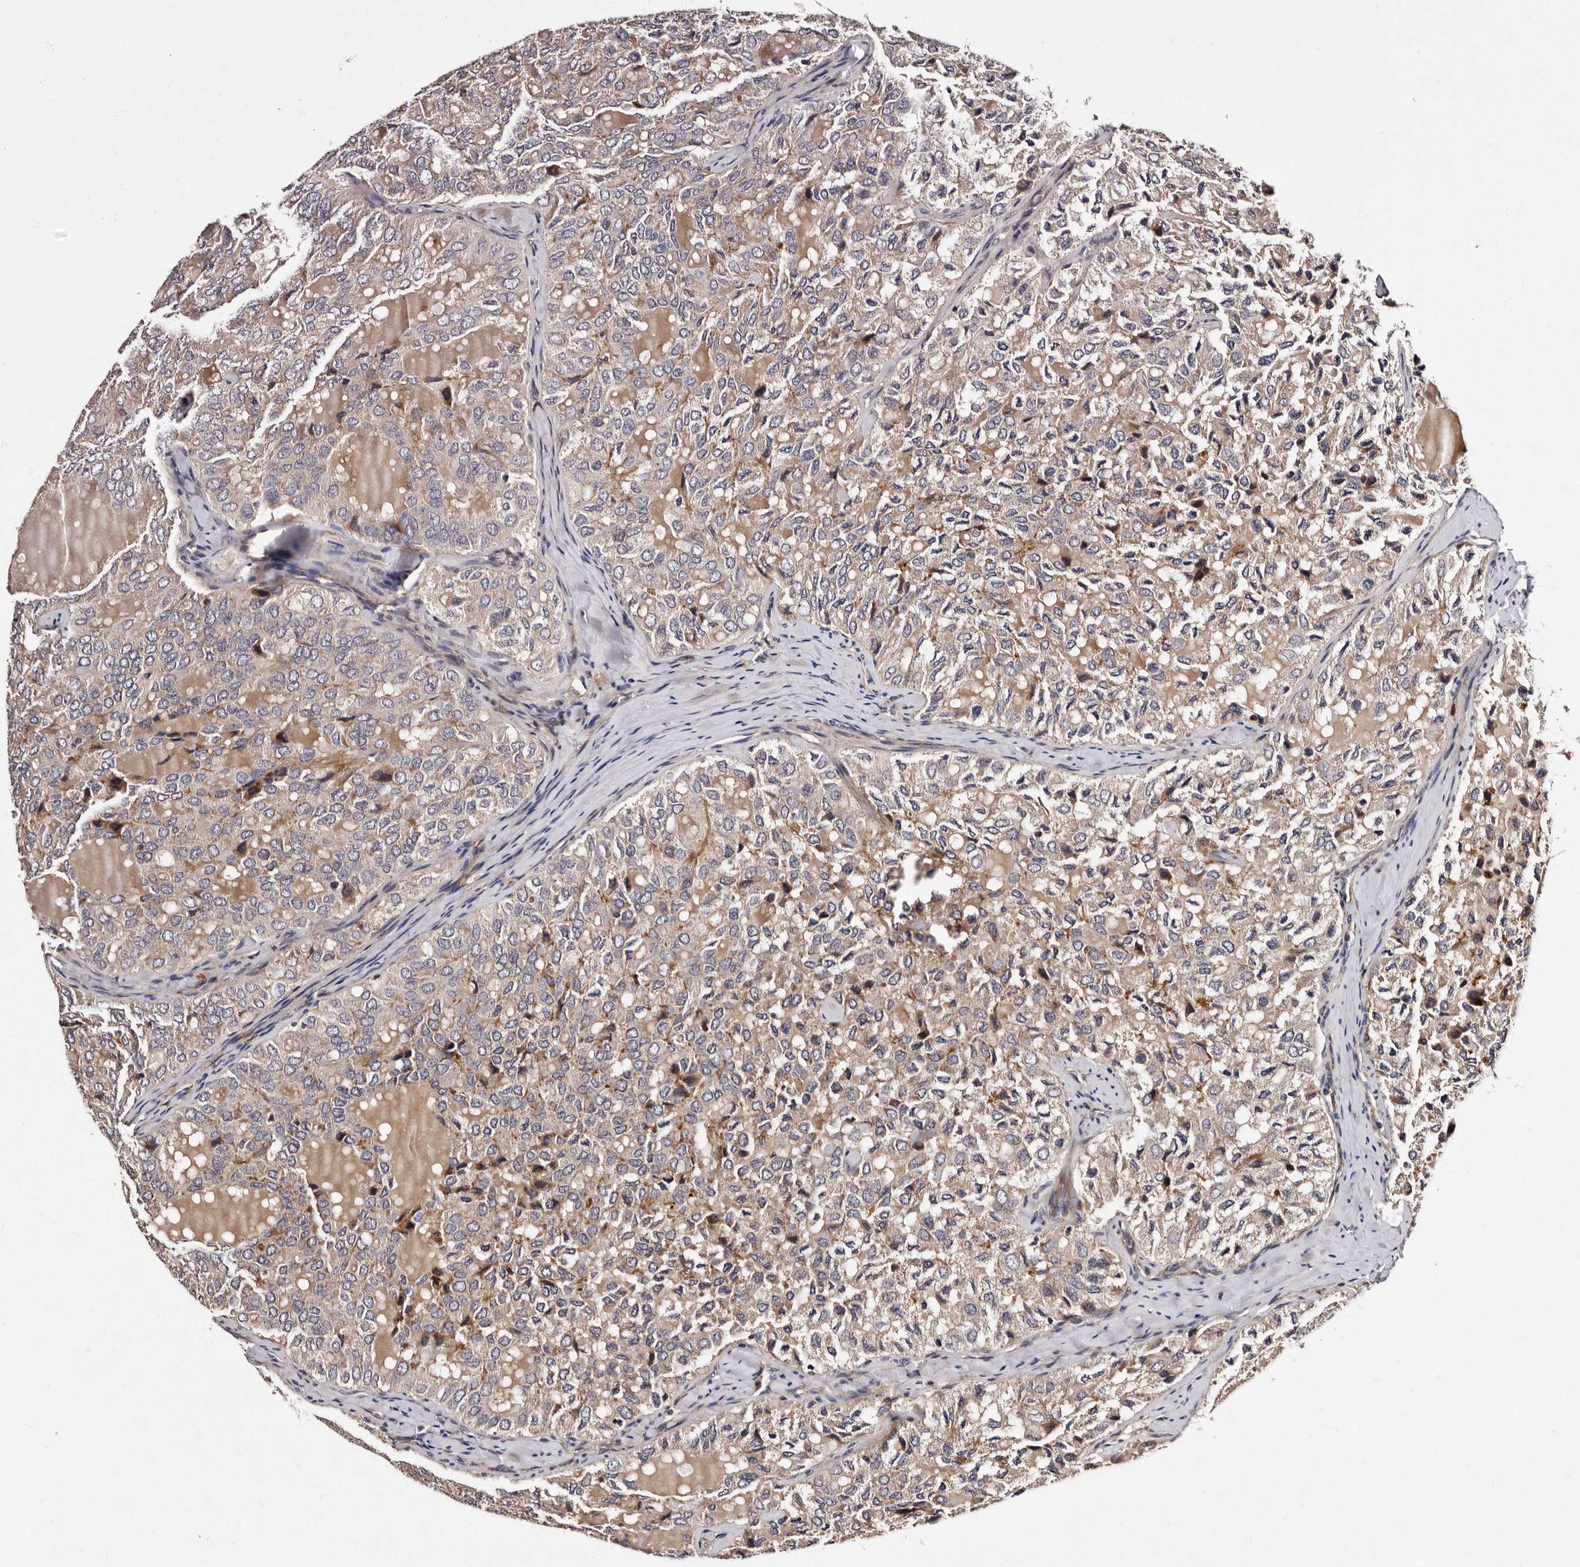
{"staining": {"intensity": "weak", "quantity": "25%-75%", "location": "cytoplasmic/membranous"}, "tissue": "thyroid cancer", "cell_type": "Tumor cells", "image_type": "cancer", "snomed": [{"axis": "morphology", "description": "Follicular adenoma carcinoma, NOS"}, {"axis": "topography", "description": "Thyroid gland"}], "caption": "Immunohistochemistry (DAB) staining of human thyroid cancer exhibits weak cytoplasmic/membranous protein positivity in approximately 25%-75% of tumor cells.", "gene": "ADCK5", "patient": {"sex": "male", "age": 75}}